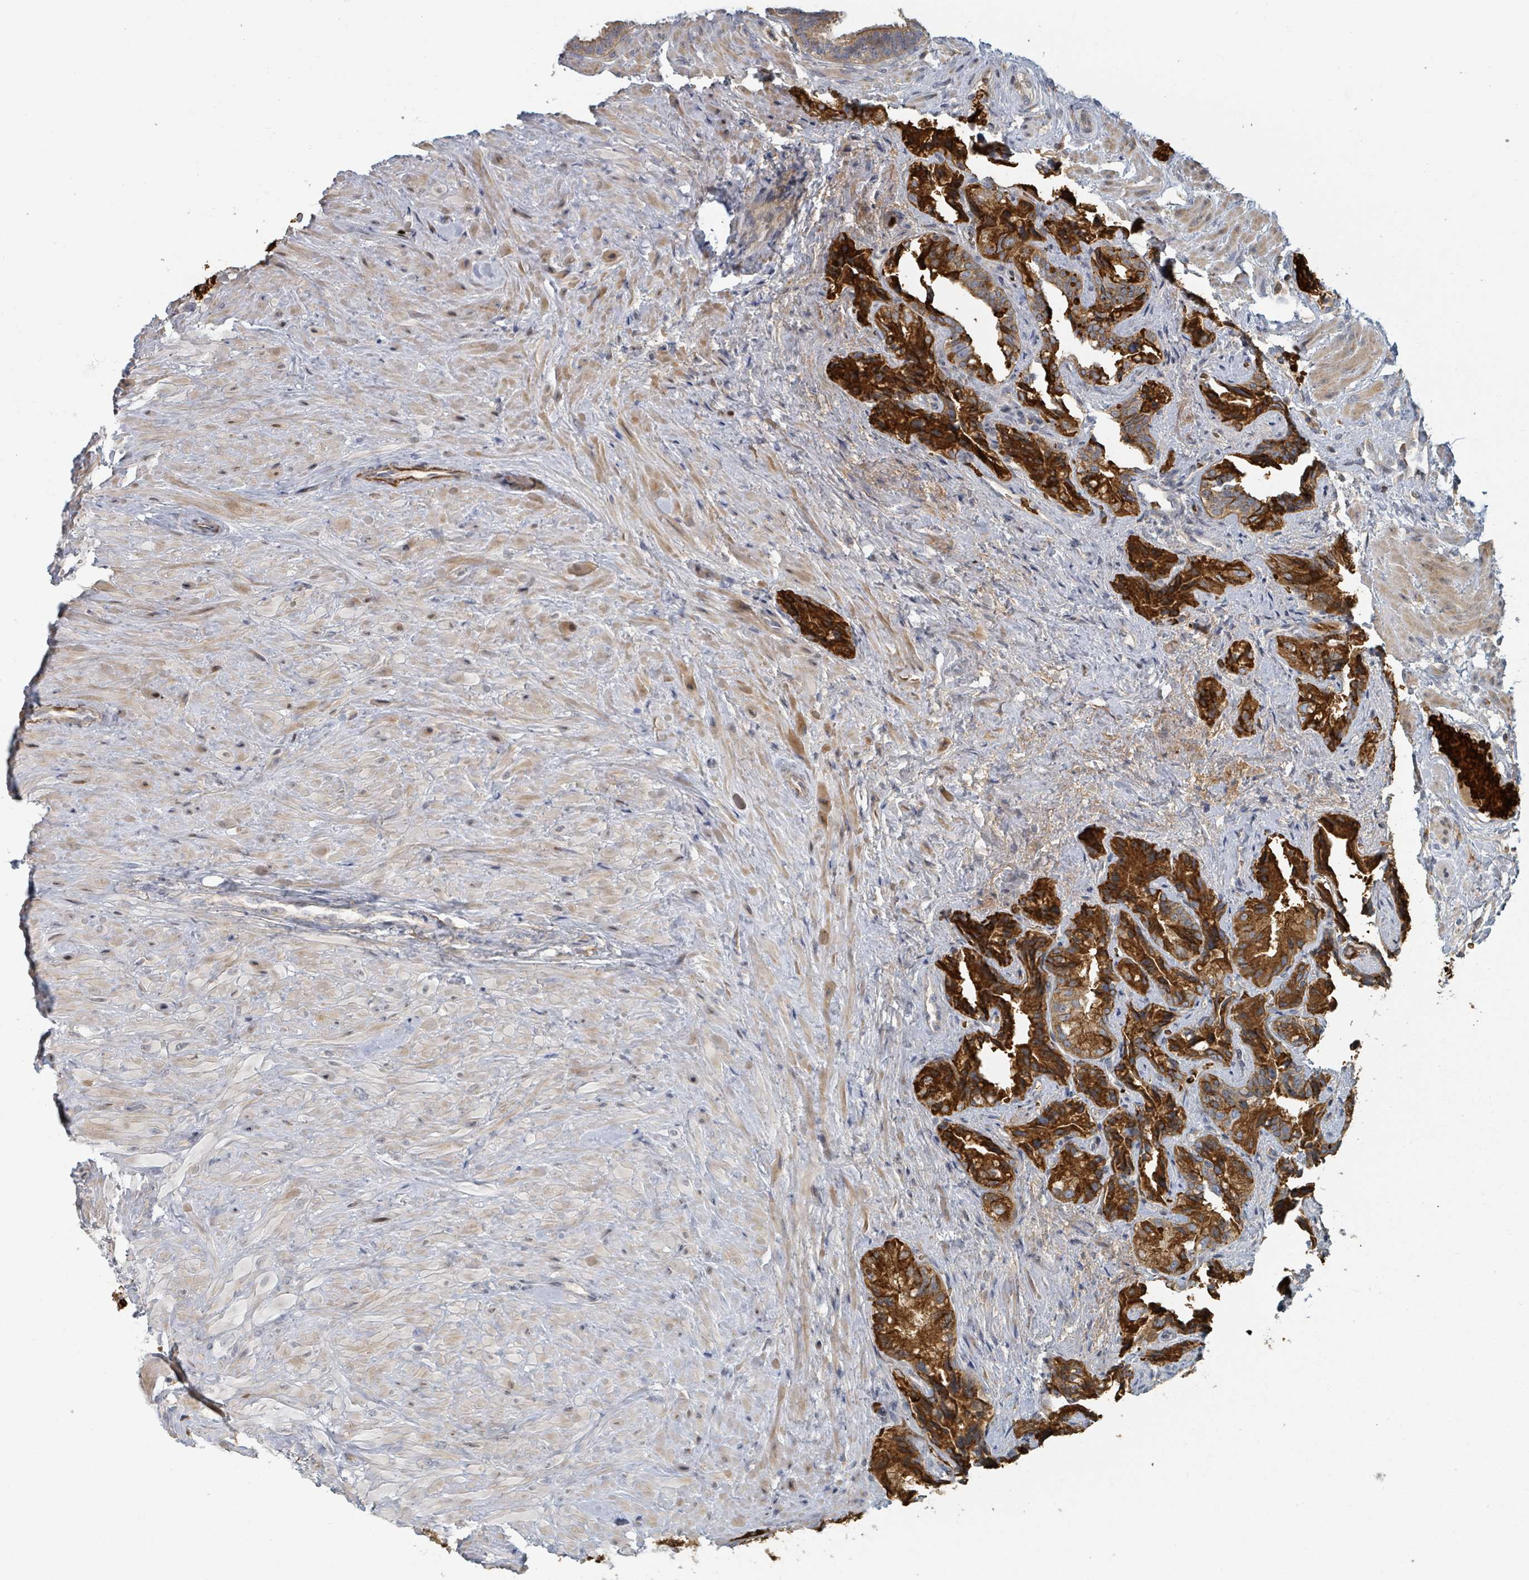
{"staining": {"intensity": "strong", "quantity": ">75%", "location": "cytoplasmic/membranous"}, "tissue": "seminal vesicle", "cell_type": "Glandular cells", "image_type": "normal", "snomed": [{"axis": "morphology", "description": "Normal tissue, NOS"}, {"axis": "topography", "description": "Seminal veicle"}, {"axis": "topography", "description": "Peripheral nerve tissue"}], "caption": "The histopathology image demonstrates staining of benign seminal vesicle, revealing strong cytoplasmic/membranous protein expression (brown color) within glandular cells. The protein of interest is stained brown, and the nuclei are stained in blue (DAB IHC with brightfield microscopy, high magnification).", "gene": "TRPC4AP", "patient": {"sex": "male", "age": 67}}